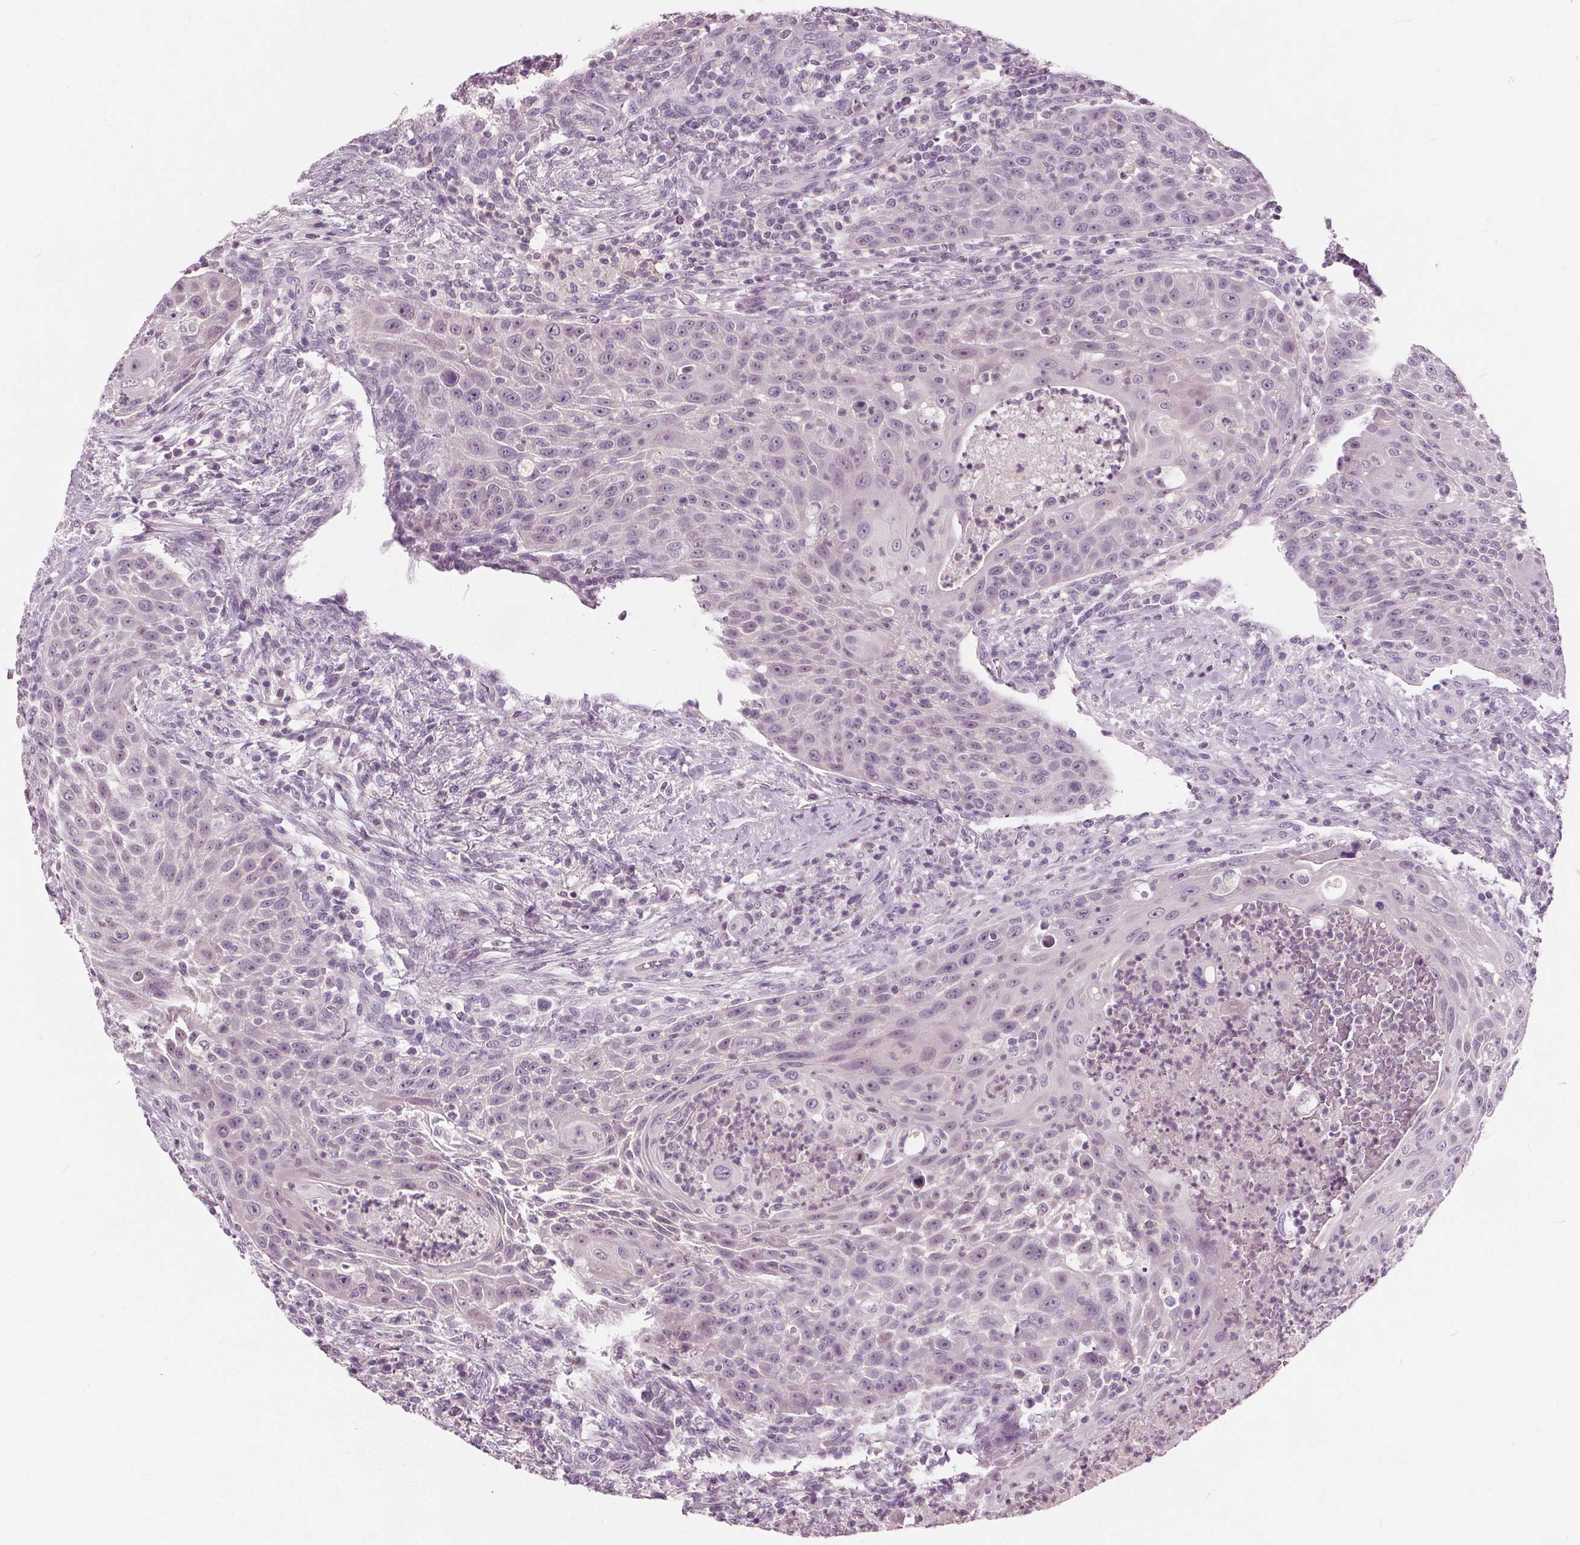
{"staining": {"intensity": "negative", "quantity": "none", "location": "none"}, "tissue": "head and neck cancer", "cell_type": "Tumor cells", "image_type": "cancer", "snomed": [{"axis": "morphology", "description": "Squamous cell carcinoma, NOS"}, {"axis": "topography", "description": "Head-Neck"}], "caption": "There is no significant expression in tumor cells of head and neck cancer (squamous cell carcinoma). (Brightfield microscopy of DAB (3,3'-diaminobenzidine) immunohistochemistry at high magnification).", "gene": "TKFC", "patient": {"sex": "male", "age": 69}}